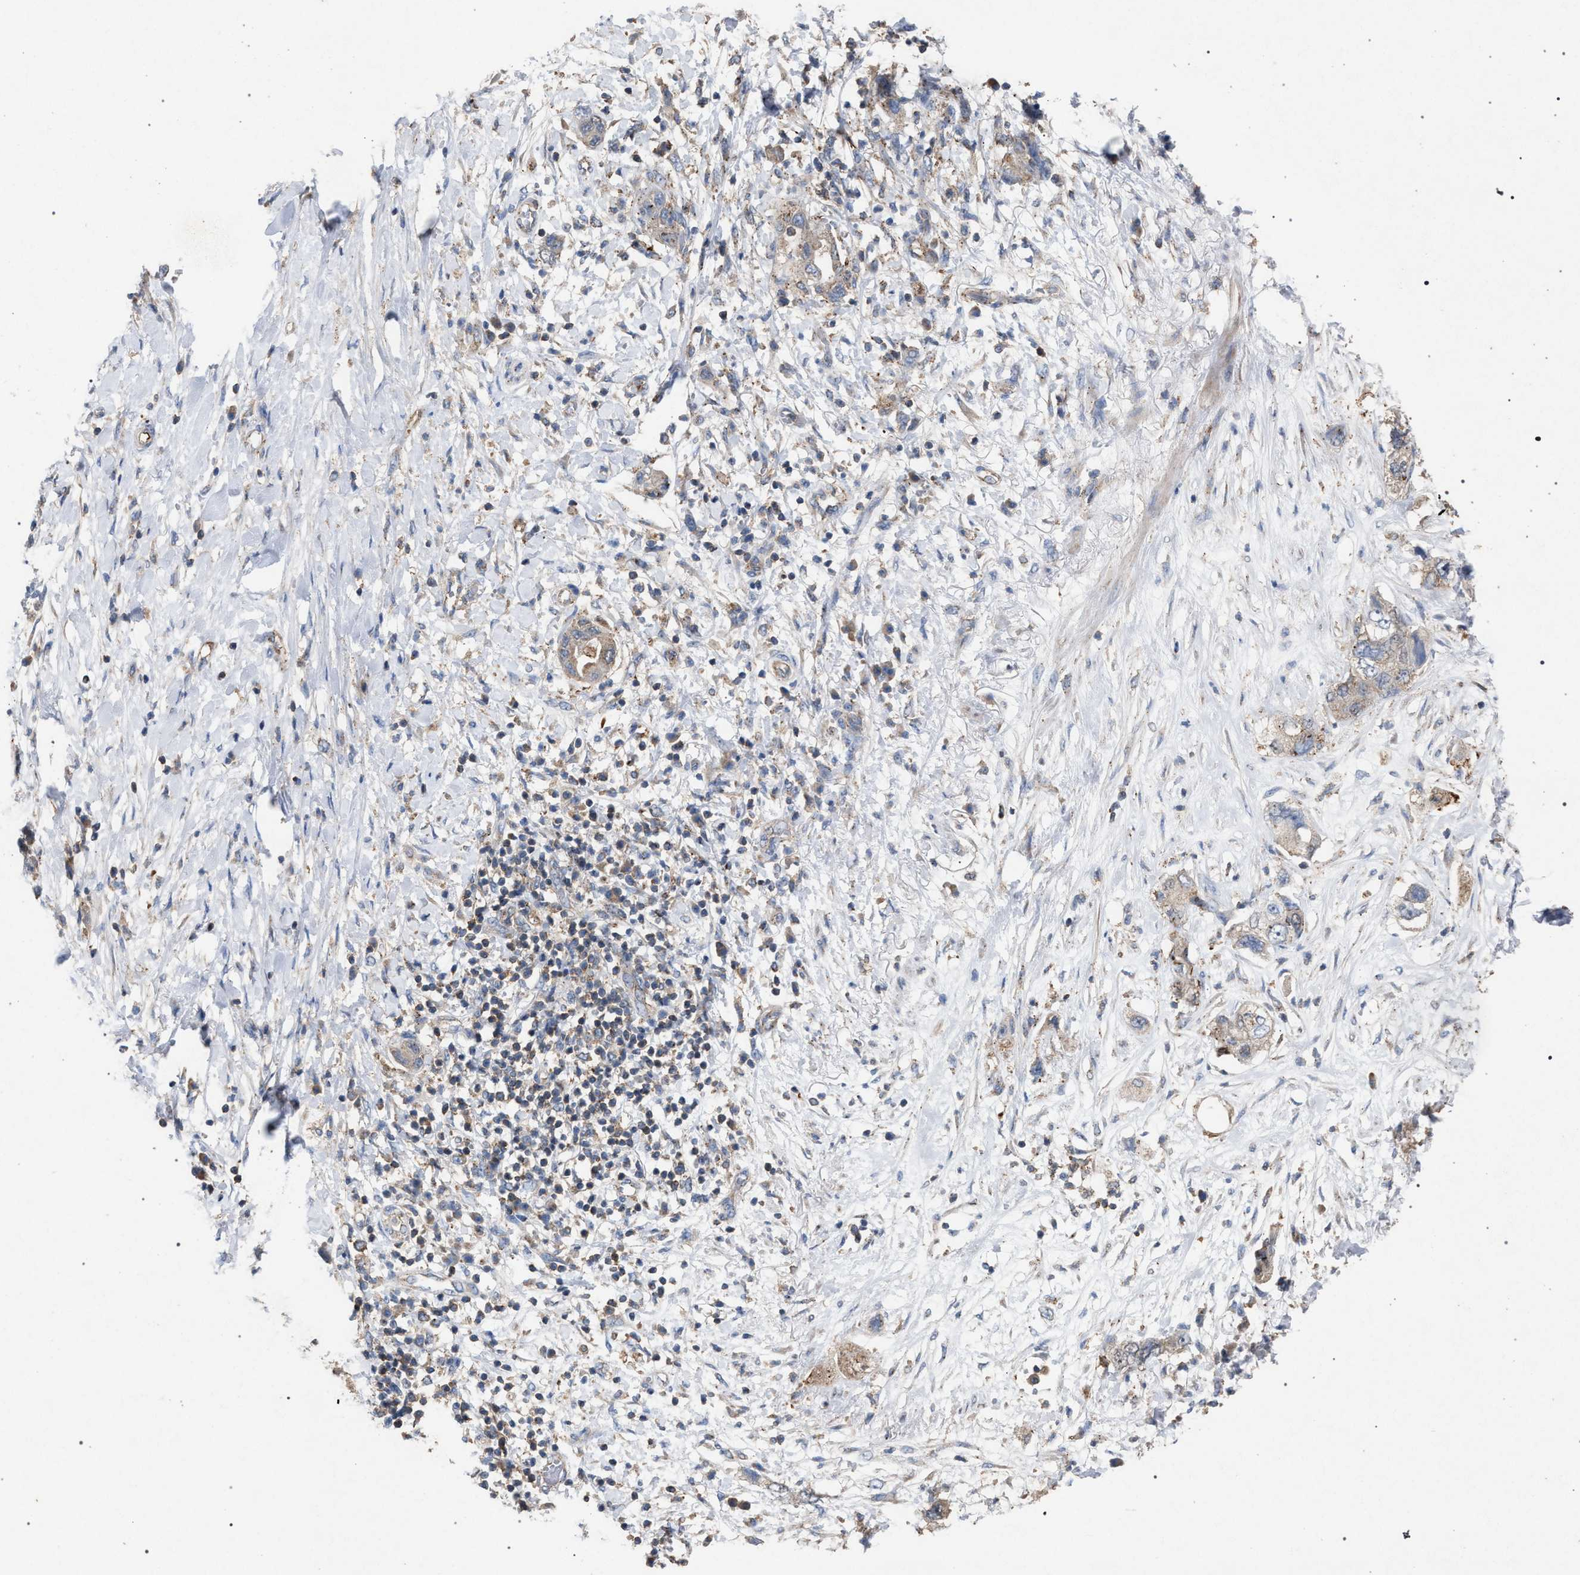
{"staining": {"intensity": "weak", "quantity": "25%-75%", "location": "cytoplasmic/membranous"}, "tissue": "pancreatic cancer", "cell_type": "Tumor cells", "image_type": "cancer", "snomed": [{"axis": "morphology", "description": "Adenocarcinoma, NOS"}, {"axis": "topography", "description": "Pancreas"}], "caption": "Immunohistochemical staining of pancreatic adenocarcinoma displays low levels of weak cytoplasmic/membranous positivity in approximately 25%-75% of tumor cells.", "gene": "VPS13A", "patient": {"sex": "female", "age": 73}}